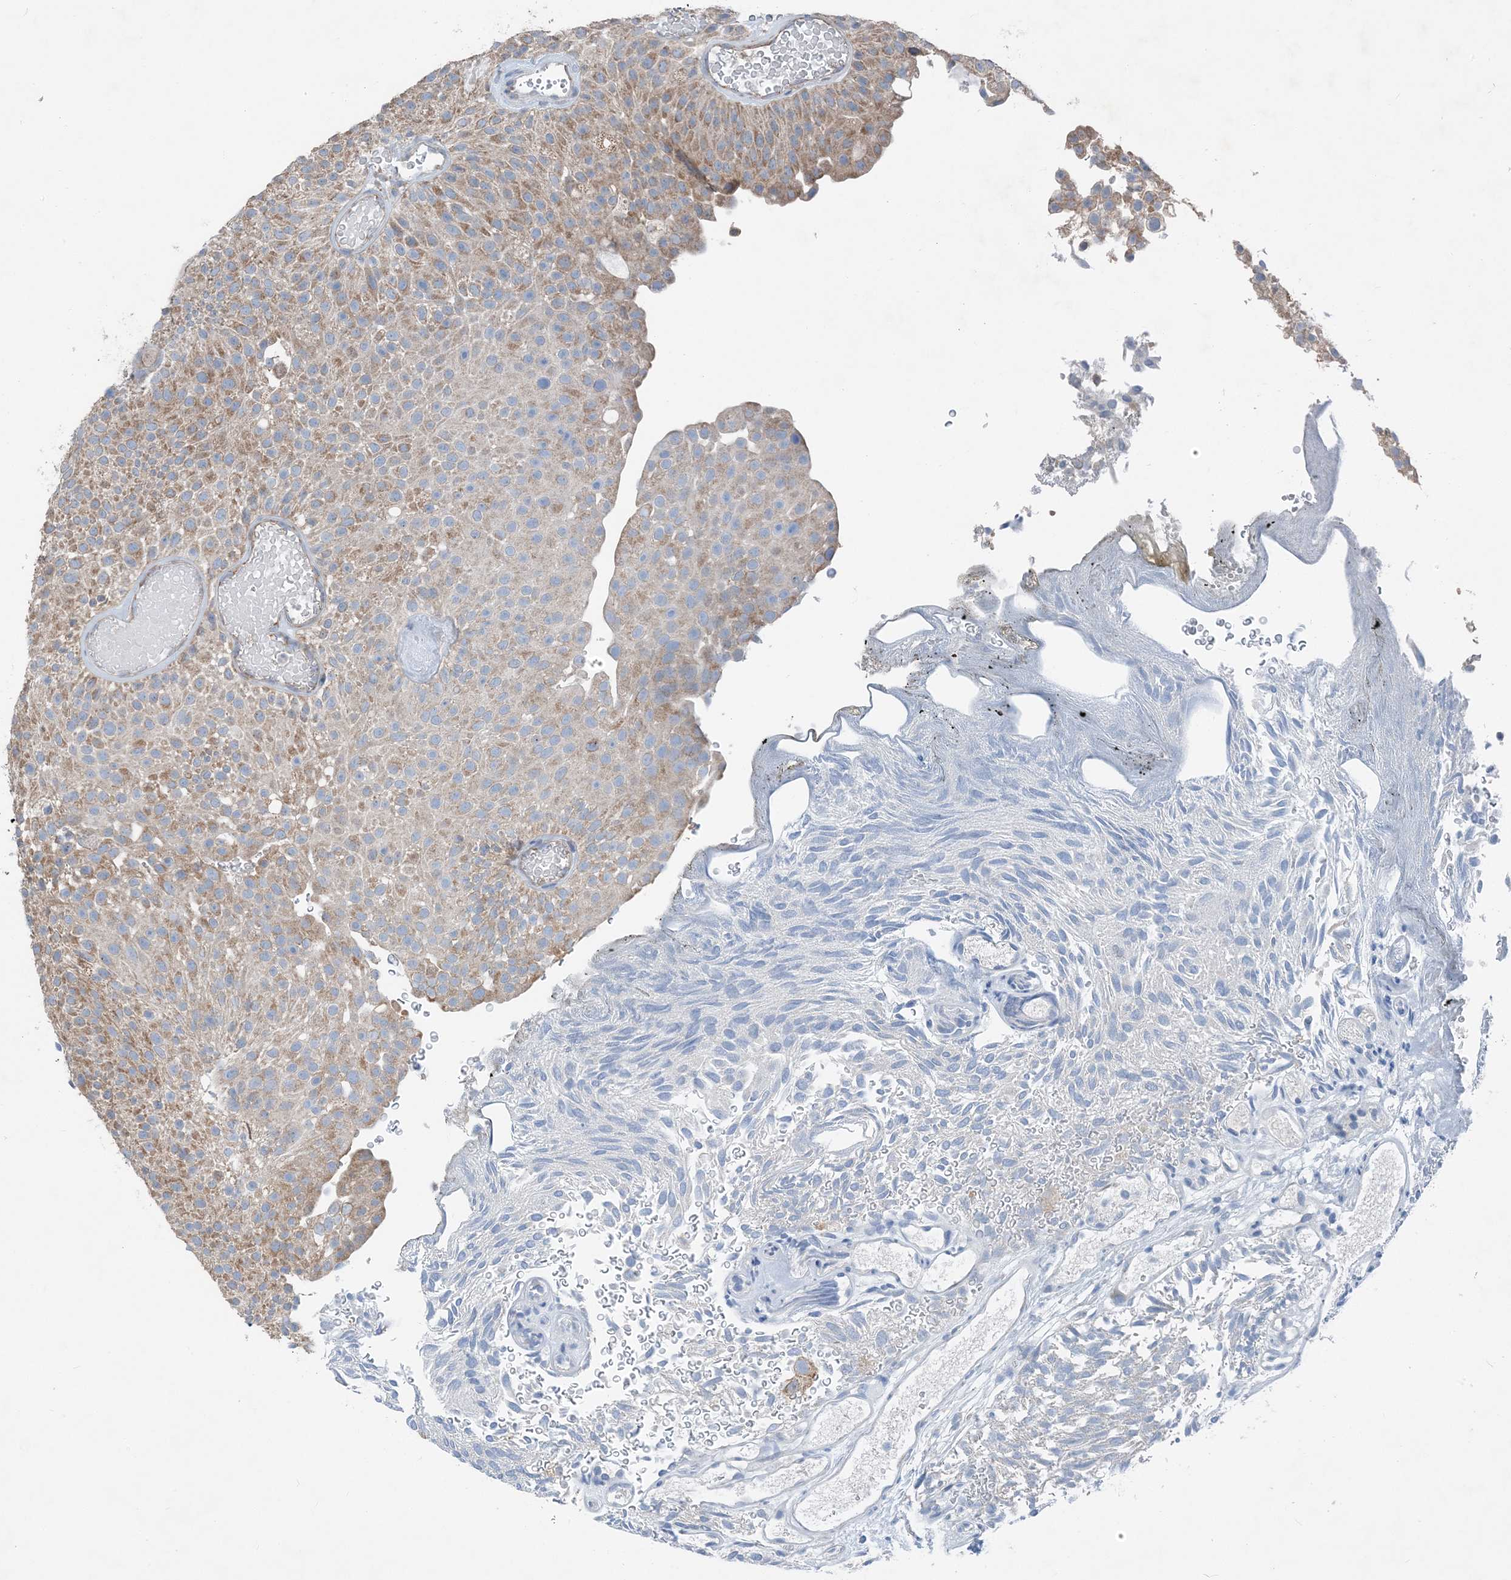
{"staining": {"intensity": "moderate", "quantity": ">75%", "location": "cytoplasmic/membranous"}, "tissue": "urothelial cancer", "cell_type": "Tumor cells", "image_type": "cancer", "snomed": [{"axis": "morphology", "description": "Urothelial carcinoma, Low grade"}, {"axis": "topography", "description": "Urinary bladder"}], "caption": "Immunohistochemical staining of human urothelial cancer displays medium levels of moderate cytoplasmic/membranous staining in approximately >75% of tumor cells. (DAB (3,3'-diaminobenzidine) IHC, brown staining for protein, blue staining for nuclei).", "gene": "DHX30", "patient": {"sex": "male", "age": 78}}